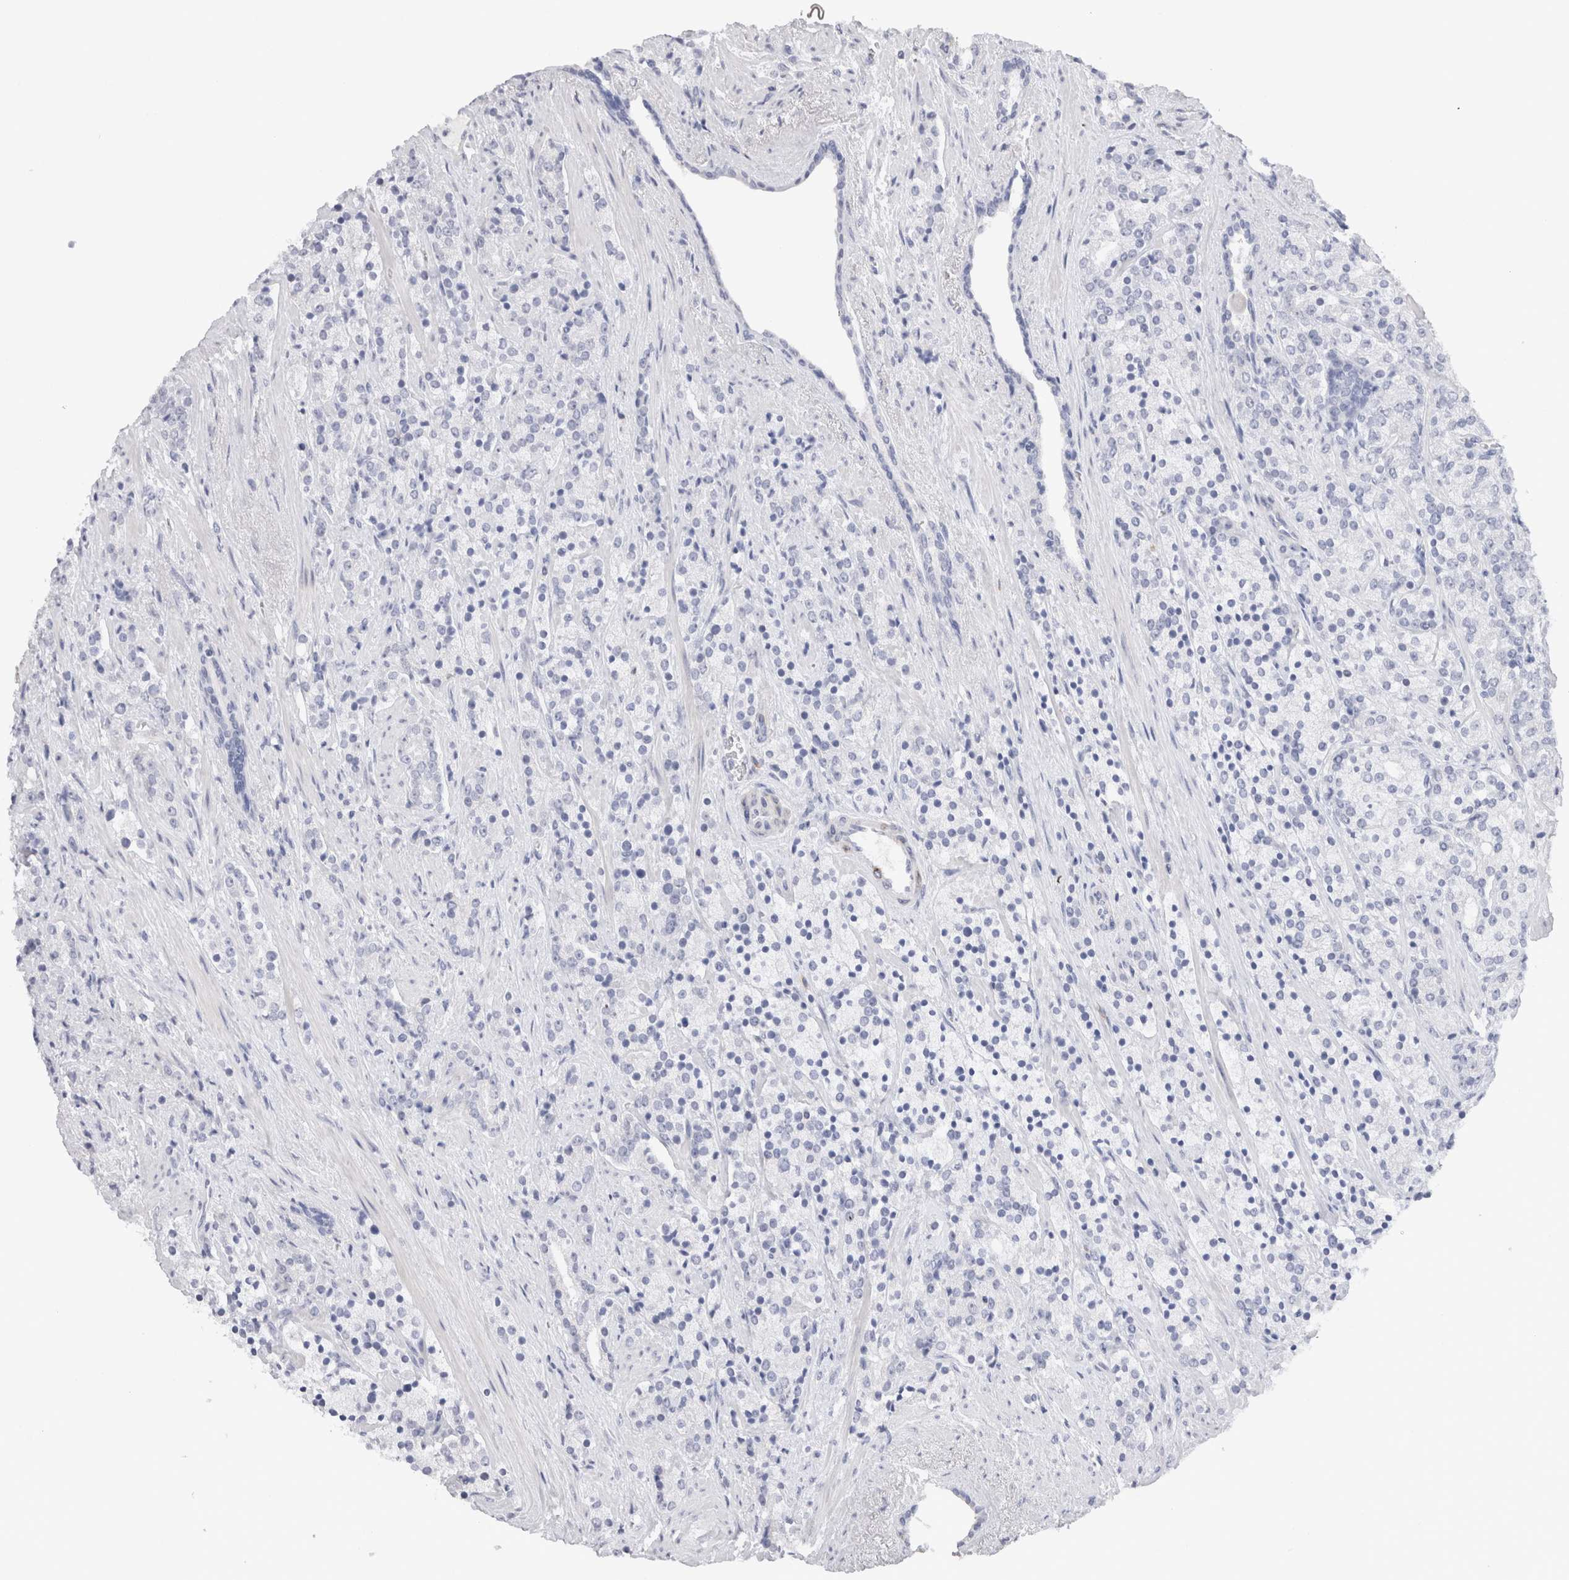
{"staining": {"intensity": "negative", "quantity": "none", "location": "none"}, "tissue": "prostate cancer", "cell_type": "Tumor cells", "image_type": "cancer", "snomed": [{"axis": "morphology", "description": "Adenocarcinoma, High grade"}, {"axis": "topography", "description": "Prostate"}], "caption": "Tumor cells show no significant protein positivity in prostate adenocarcinoma (high-grade).", "gene": "C9orf50", "patient": {"sex": "male", "age": 71}}